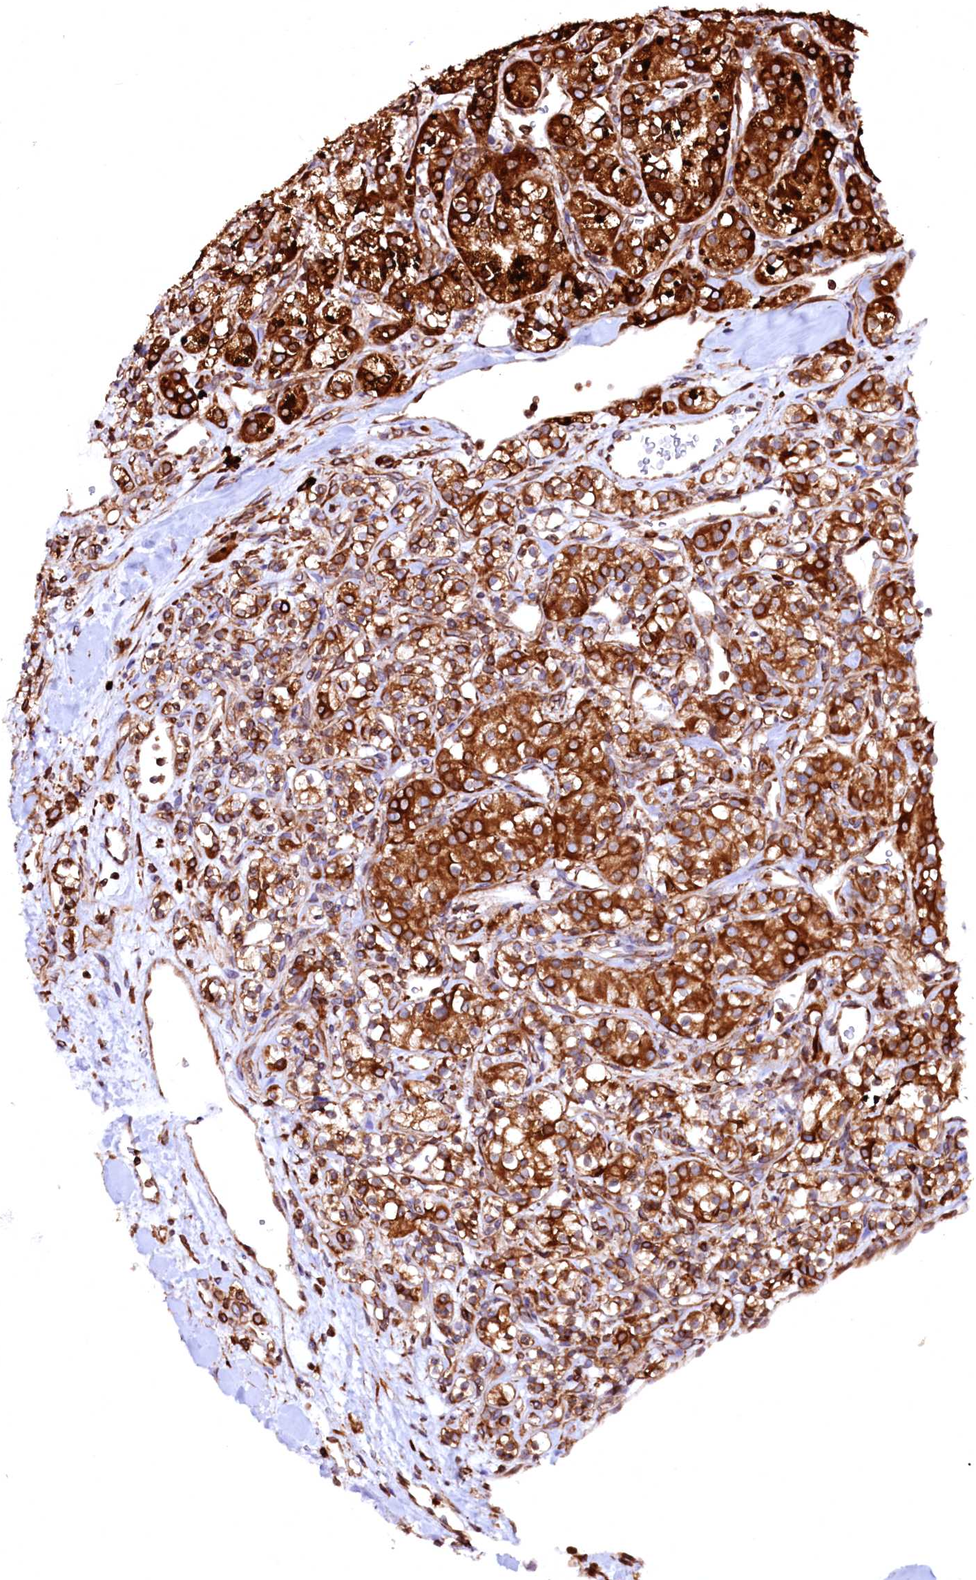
{"staining": {"intensity": "strong", "quantity": ">75%", "location": "cytoplasmic/membranous"}, "tissue": "renal cancer", "cell_type": "Tumor cells", "image_type": "cancer", "snomed": [{"axis": "morphology", "description": "Adenocarcinoma, NOS"}, {"axis": "topography", "description": "Kidney"}], "caption": "Tumor cells exhibit strong cytoplasmic/membranous positivity in about >75% of cells in renal cancer.", "gene": "DERL1", "patient": {"sex": "male", "age": 77}}